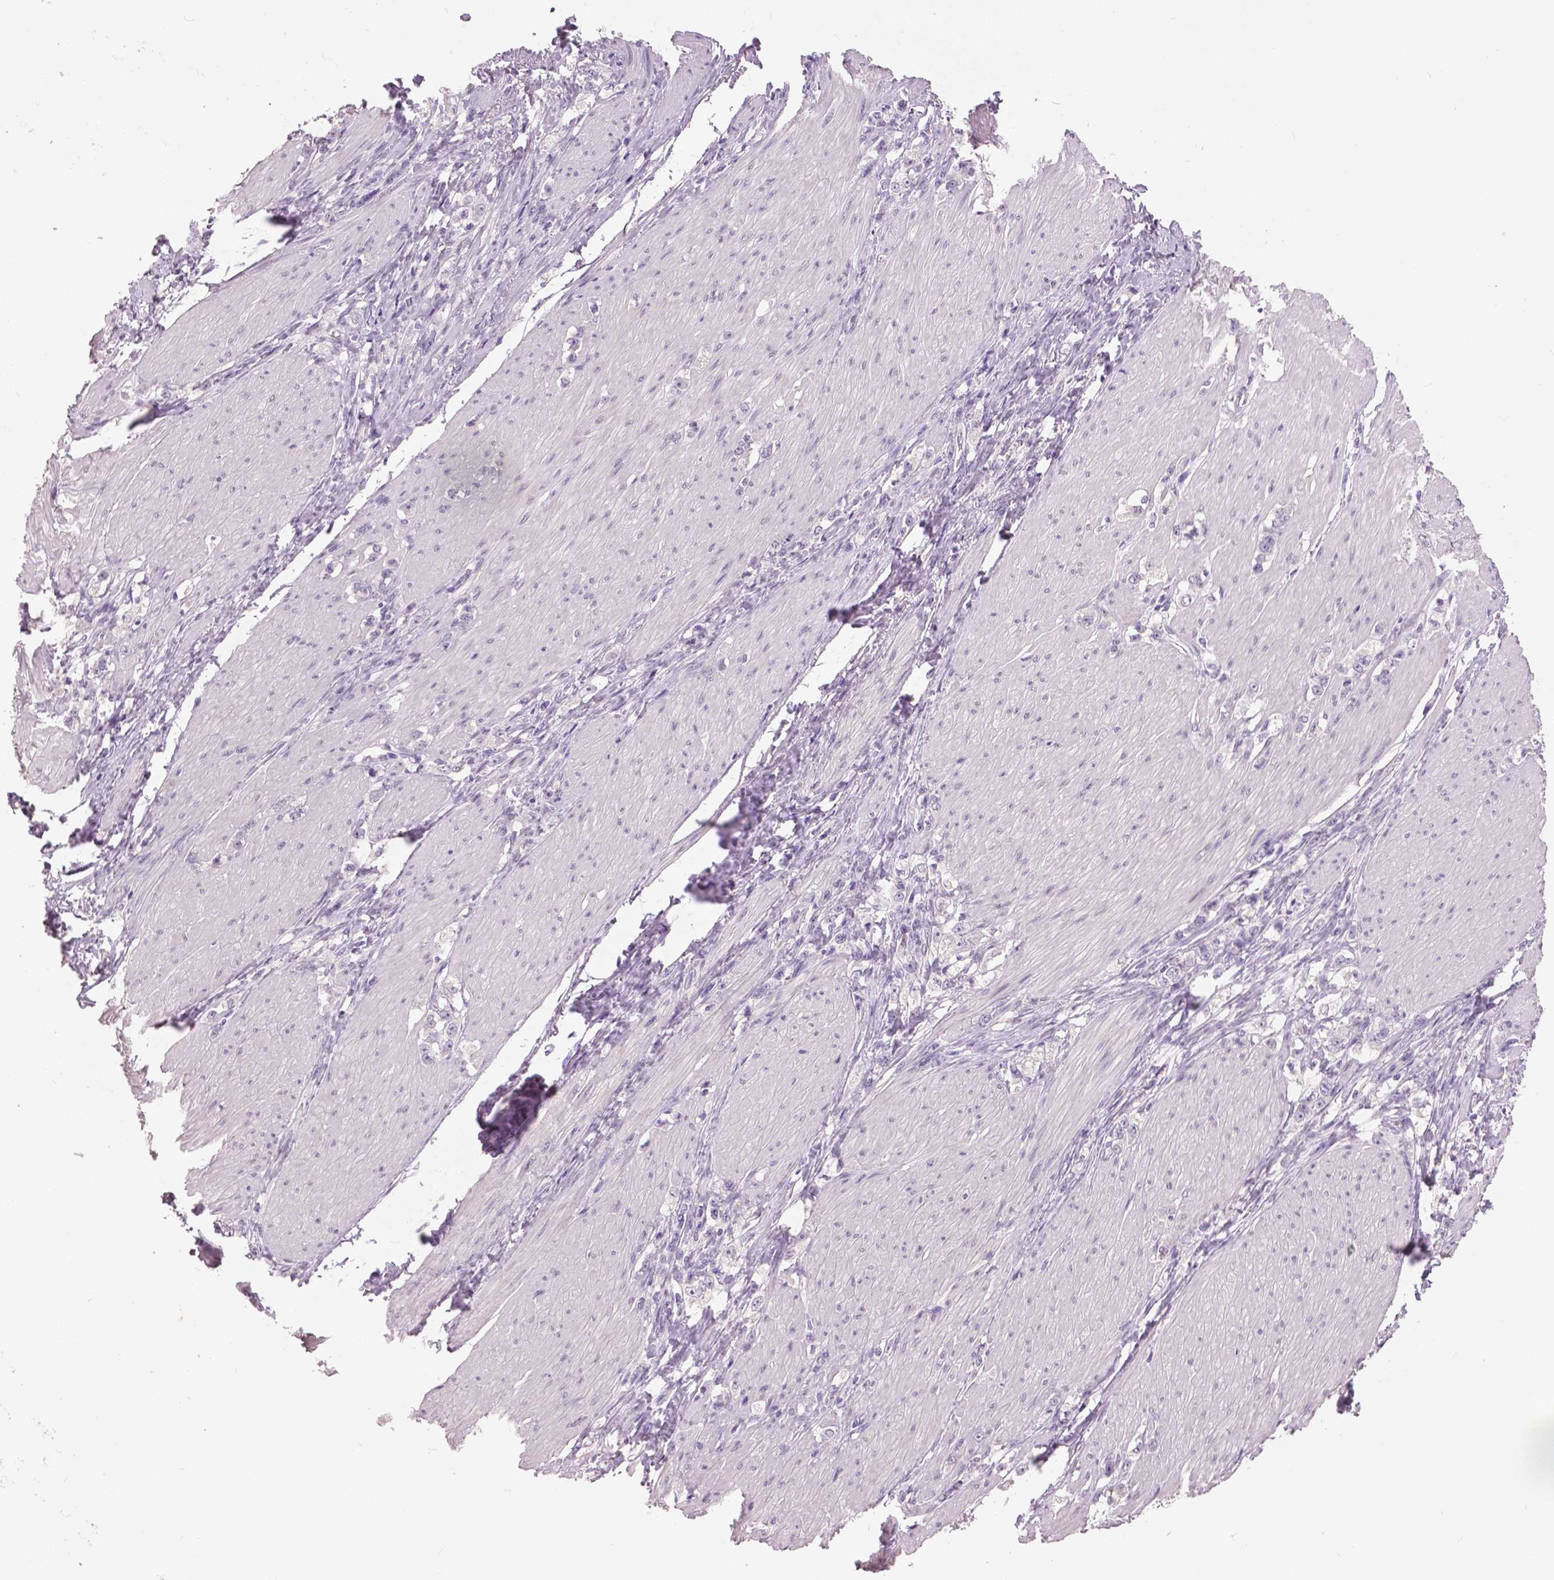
{"staining": {"intensity": "negative", "quantity": "none", "location": "none"}, "tissue": "stomach cancer", "cell_type": "Tumor cells", "image_type": "cancer", "snomed": [{"axis": "morphology", "description": "Adenocarcinoma, NOS"}, {"axis": "topography", "description": "Stomach, lower"}], "caption": "Immunohistochemical staining of stomach adenocarcinoma exhibits no significant expression in tumor cells. (Brightfield microscopy of DAB (3,3'-diaminobenzidine) immunohistochemistry at high magnification).", "gene": "GRIN2A", "patient": {"sex": "male", "age": 88}}